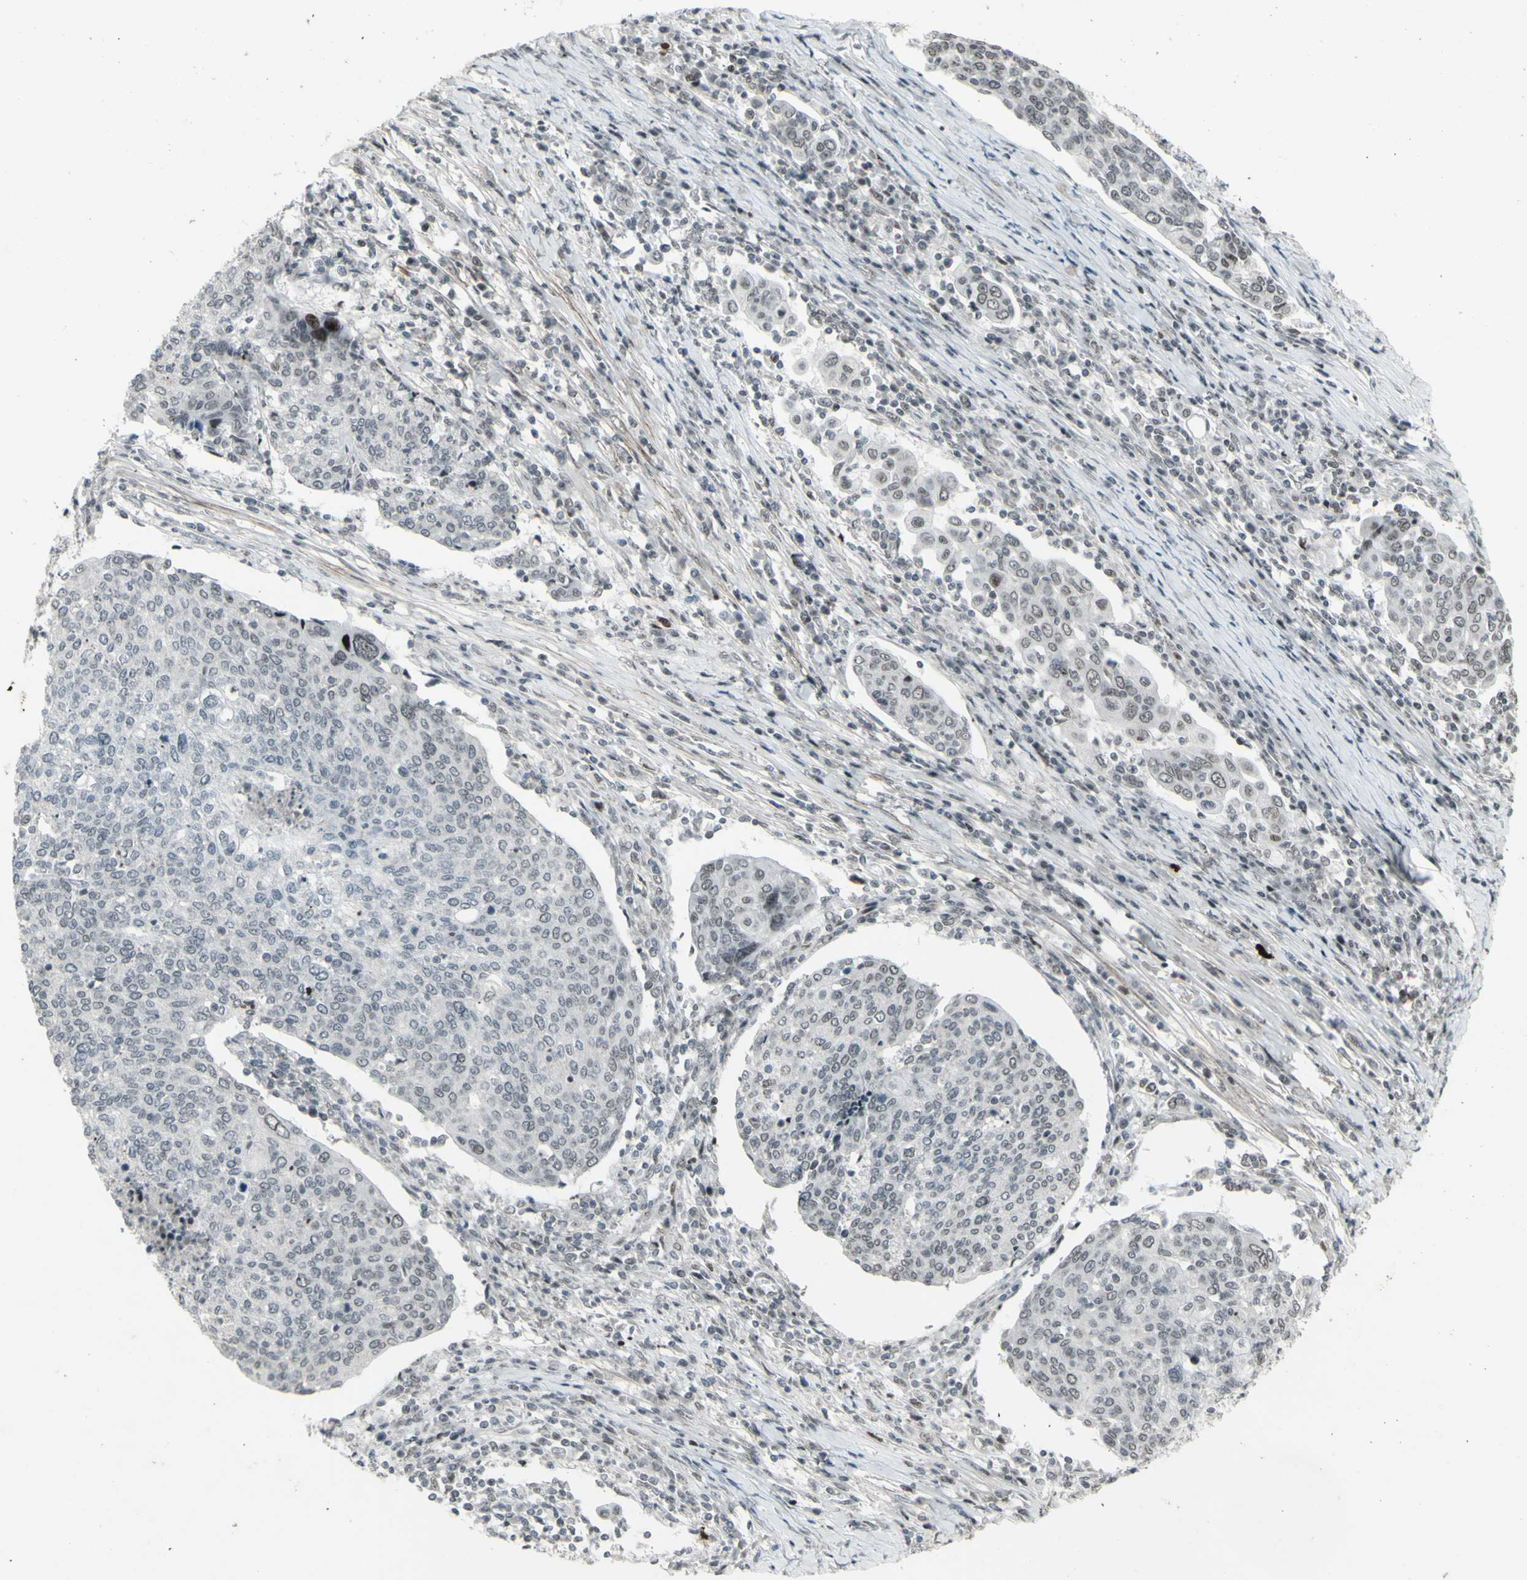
{"staining": {"intensity": "negative", "quantity": "none", "location": "none"}, "tissue": "cervical cancer", "cell_type": "Tumor cells", "image_type": "cancer", "snomed": [{"axis": "morphology", "description": "Squamous cell carcinoma, NOS"}, {"axis": "topography", "description": "Cervix"}], "caption": "High magnification brightfield microscopy of squamous cell carcinoma (cervical) stained with DAB (brown) and counterstained with hematoxylin (blue): tumor cells show no significant expression.", "gene": "SUPT6H", "patient": {"sex": "female", "age": 40}}